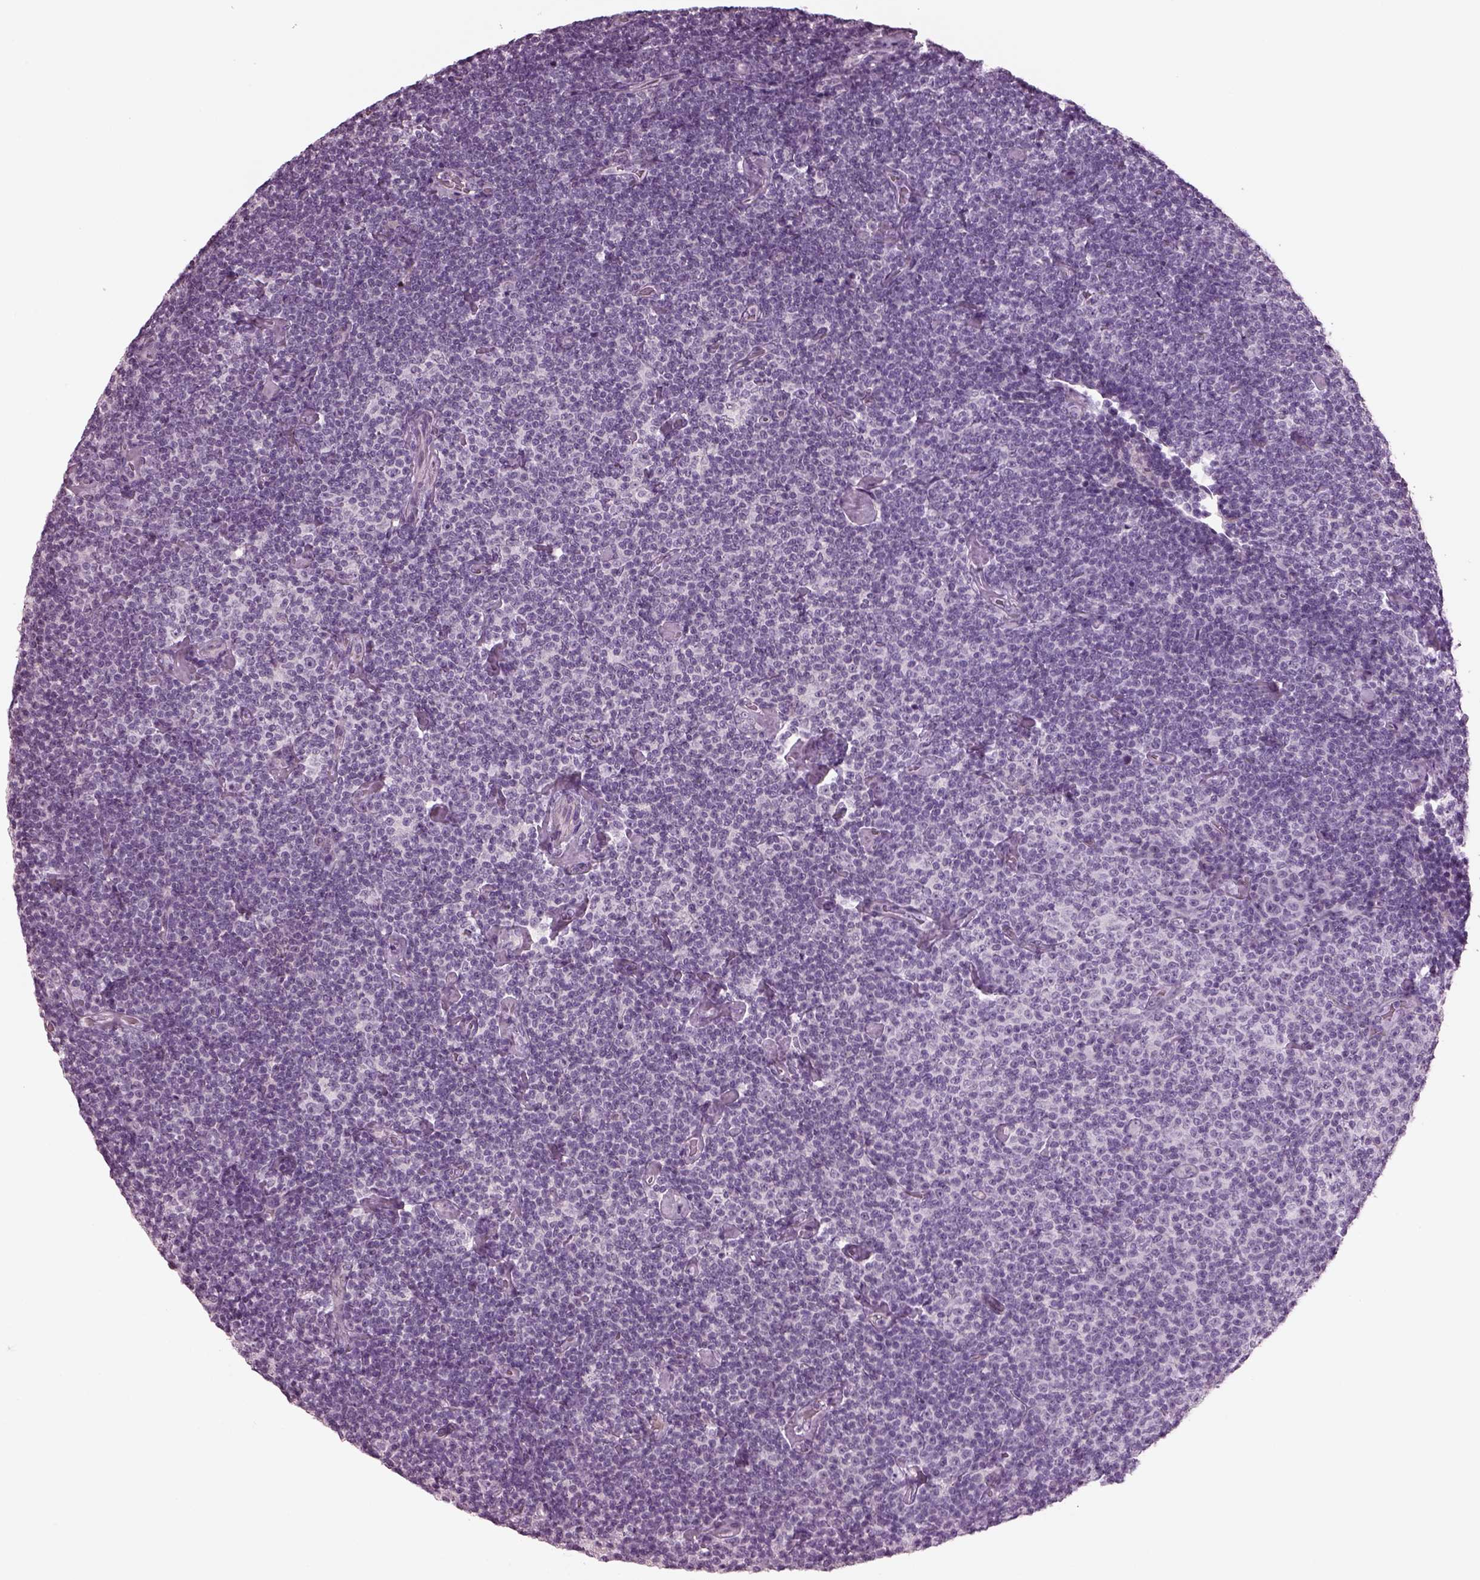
{"staining": {"intensity": "negative", "quantity": "none", "location": "none"}, "tissue": "lymphoma", "cell_type": "Tumor cells", "image_type": "cancer", "snomed": [{"axis": "morphology", "description": "Malignant lymphoma, non-Hodgkin's type, Low grade"}, {"axis": "topography", "description": "Lymph node"}], "caption": "High power microscopy micrograph of an IHC micrograph of lymphoma, revealing no significant expression in tumor cells. (Stains: DAB (3,3'-diaminobenzidine) IHC with hematoxylin counter stain, Microscopy: brightfield microscopy at high magnification).", "gene": "CYLC1", "patient": {"sex": "male", "age": 81}}